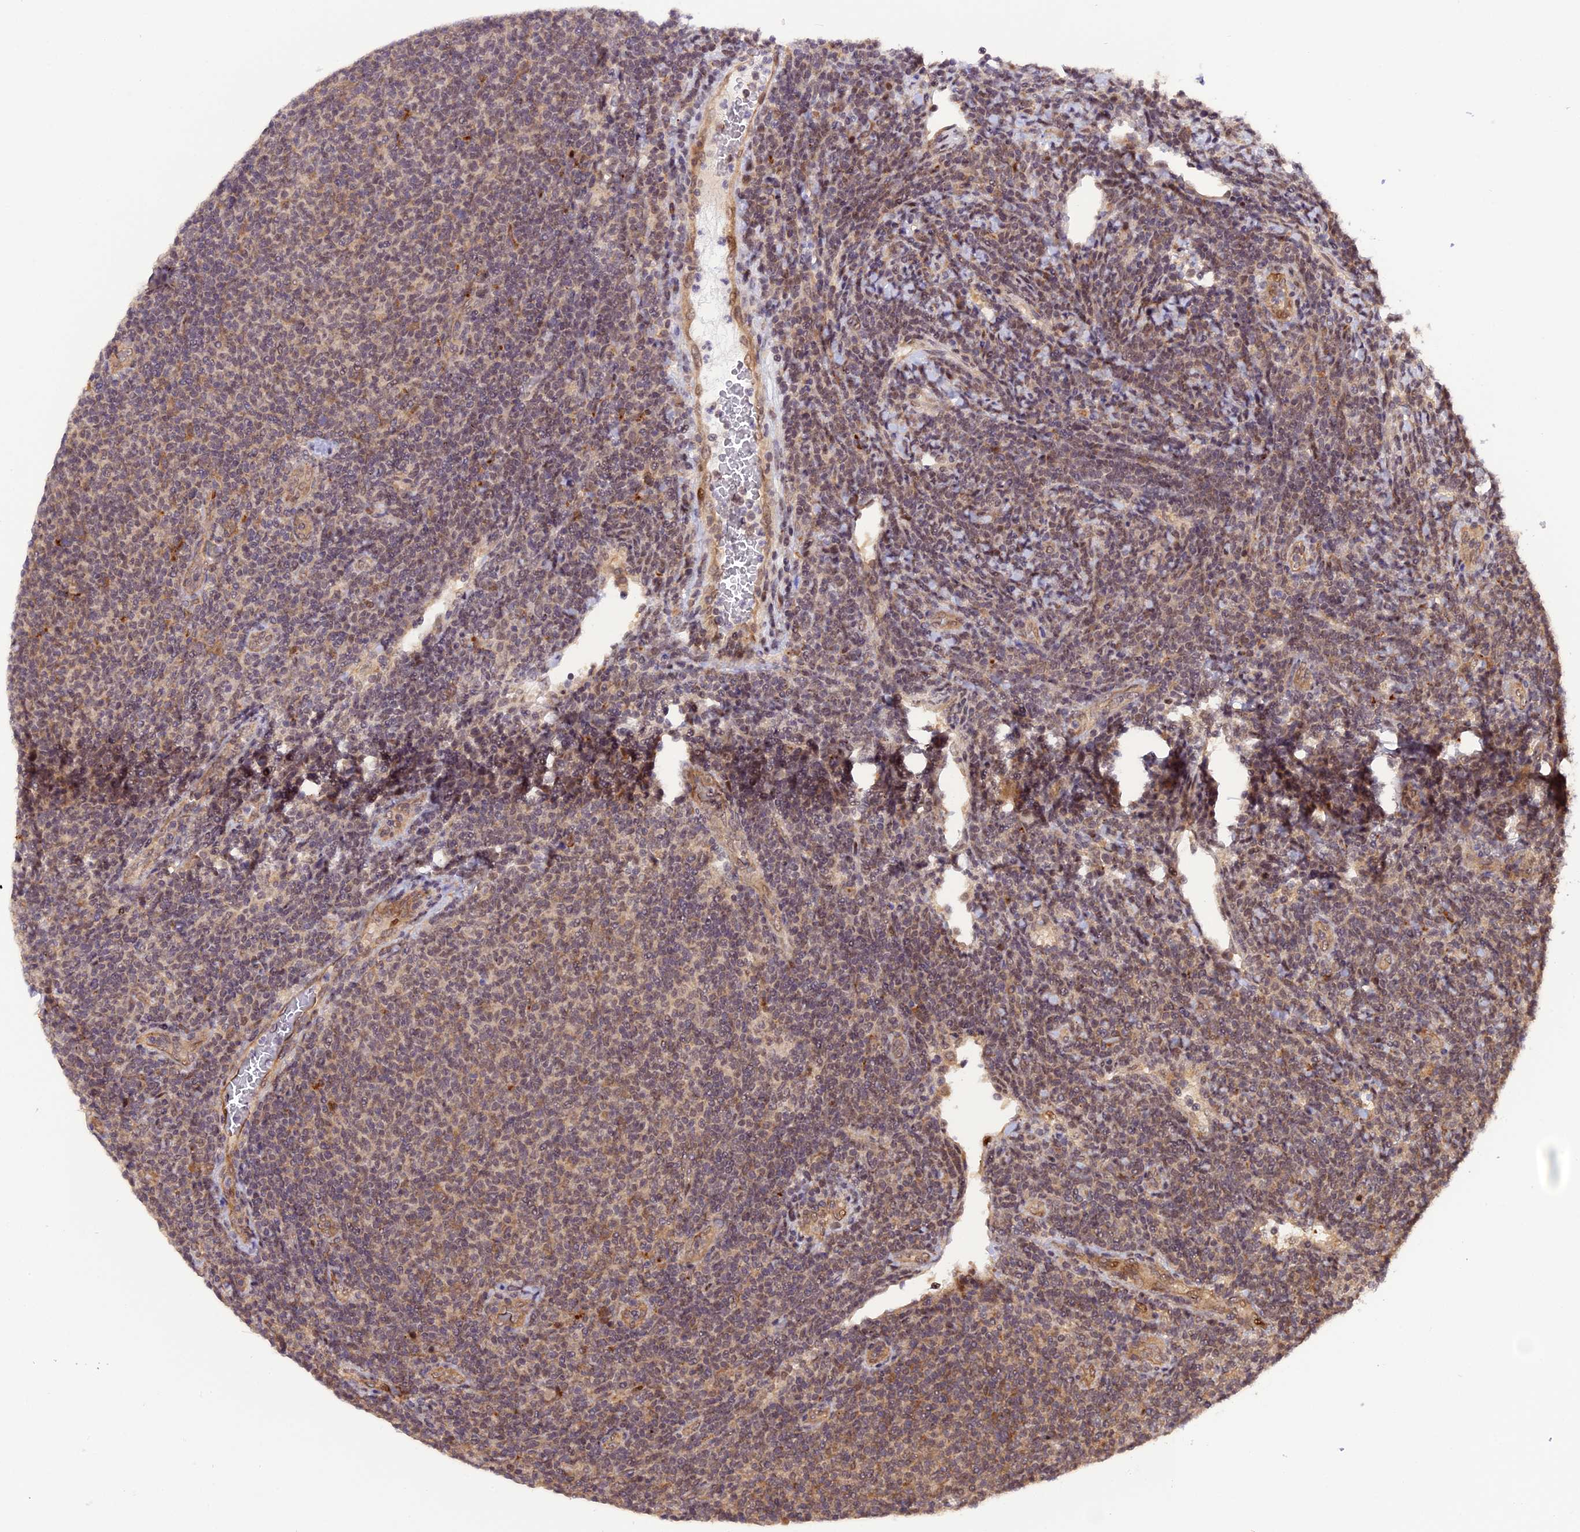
{"staining": {"intensity": "weak", "quantity": "25%-75%", "location": "cytoplasmic/membranous"}, "tissue": "lymphoma", "cell_type": "Tumor cells", "image_type": "cancer", "snomed": [{"axis": "morphology", "description": "Malignant lymphoma, non-Hodgkin's type, Low grade"}, {"axis": "topography", "description": "Lymph node"}], "caption": "Lymphoma tissue displays weak cytoplasmic/membranous expression in approximately 25%-75% of tumor cells, visualized by immunohistochemistry.", "gene": "SAMD4A", "patient": {"sex": "male", "age": 66}}